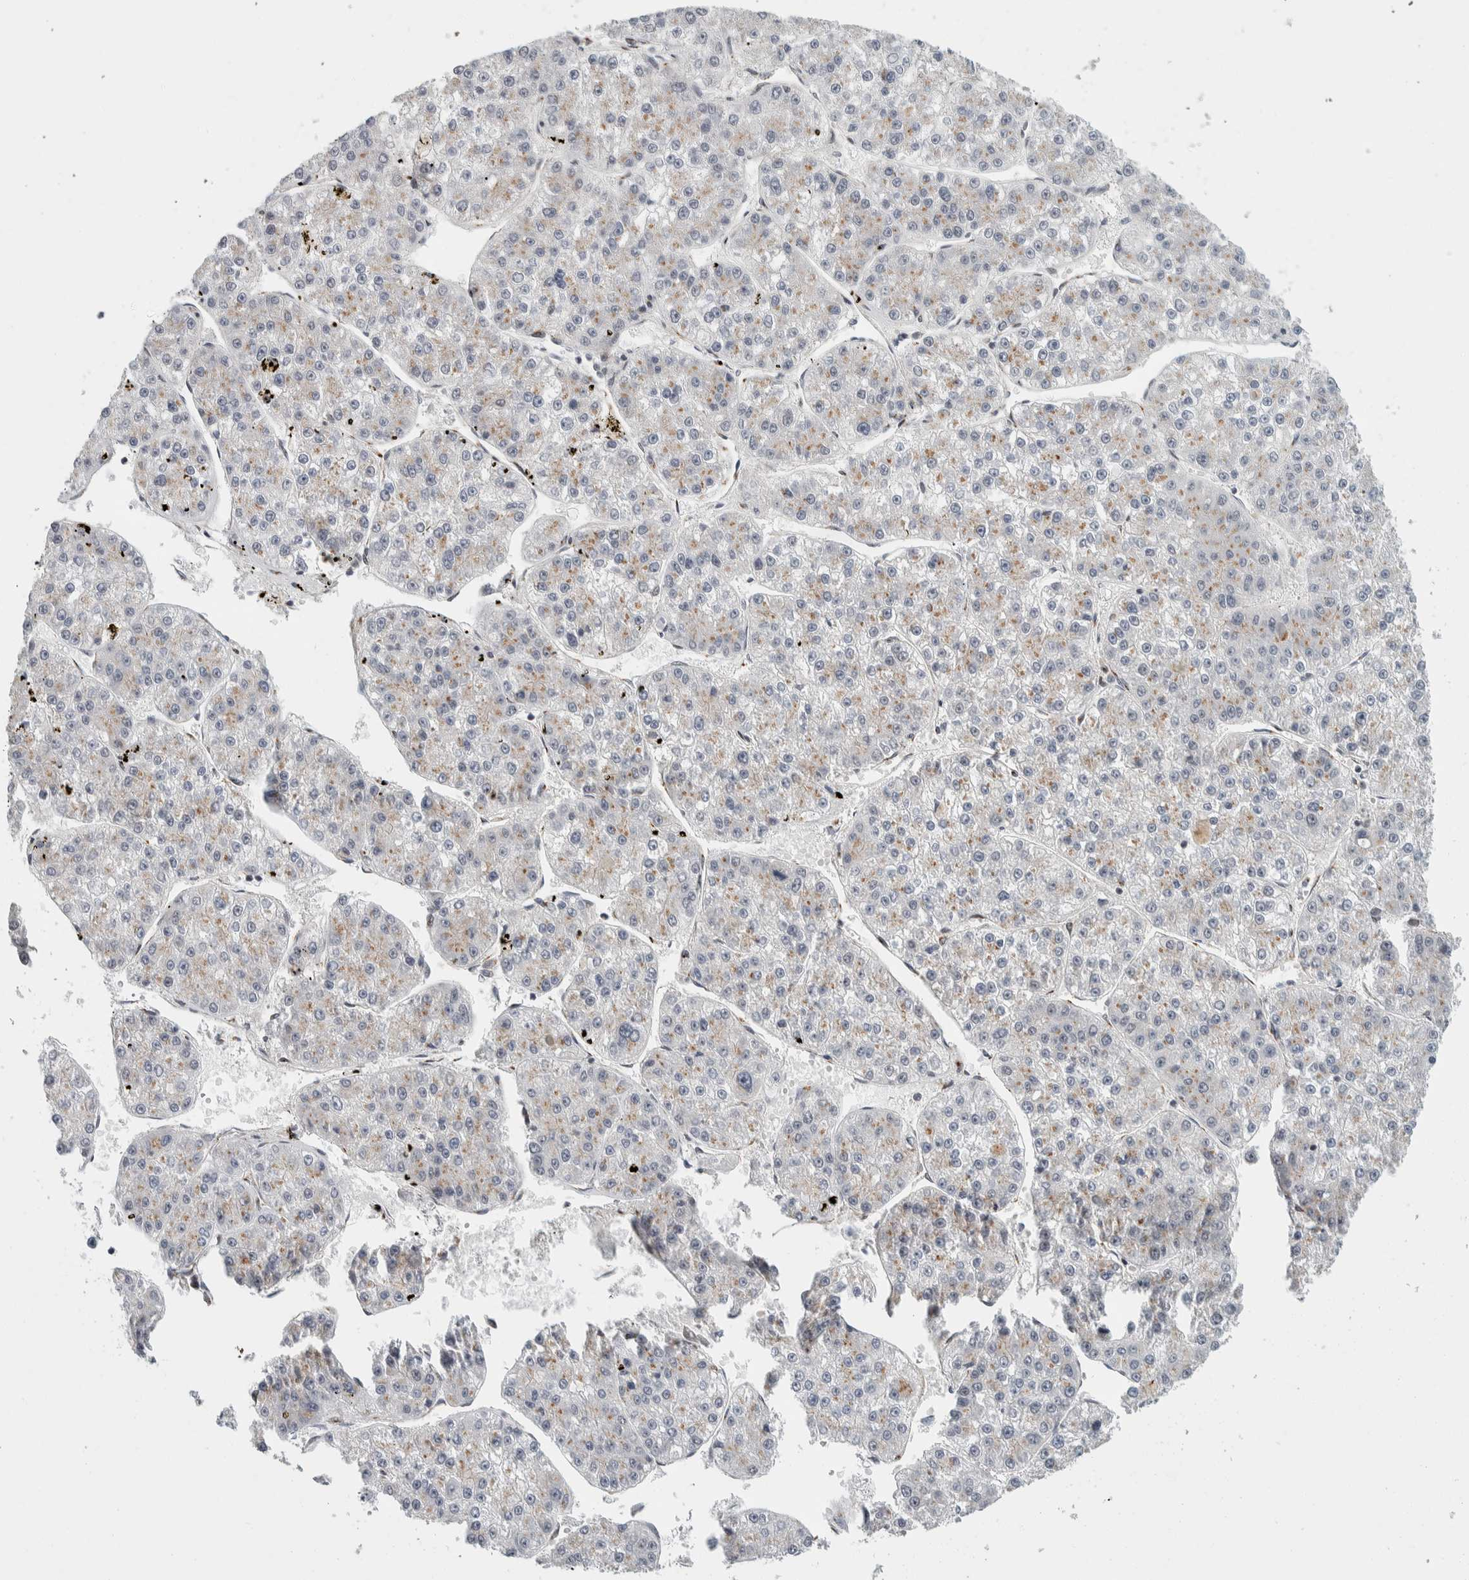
{"staining": {"intensity": "weak", "quantity": "25%-75%", "location": "cytoplasmic/membranous"}, "tissue": "liver cancer", "cell_type": "Tumor cells", "image_type": "cancer", "snomed": [{"axis": "morphology", "description": "Carcinoma, Hepatocellular, NOS"}, {"axis": "topography", "description": "Liver"}], "caption": "High-magnification brightfield microscopy of liver cancer (hepatocellular carcinoma) stained with DAB (brown) and counterstained with hematoxylin (blue). tumor cells exhibit weak cytoplasmic/membranous staining is identified in approximately25%-75% of cells.", "gene": "ZMYND8", "patient": {"sex": "female", "age": 73}}